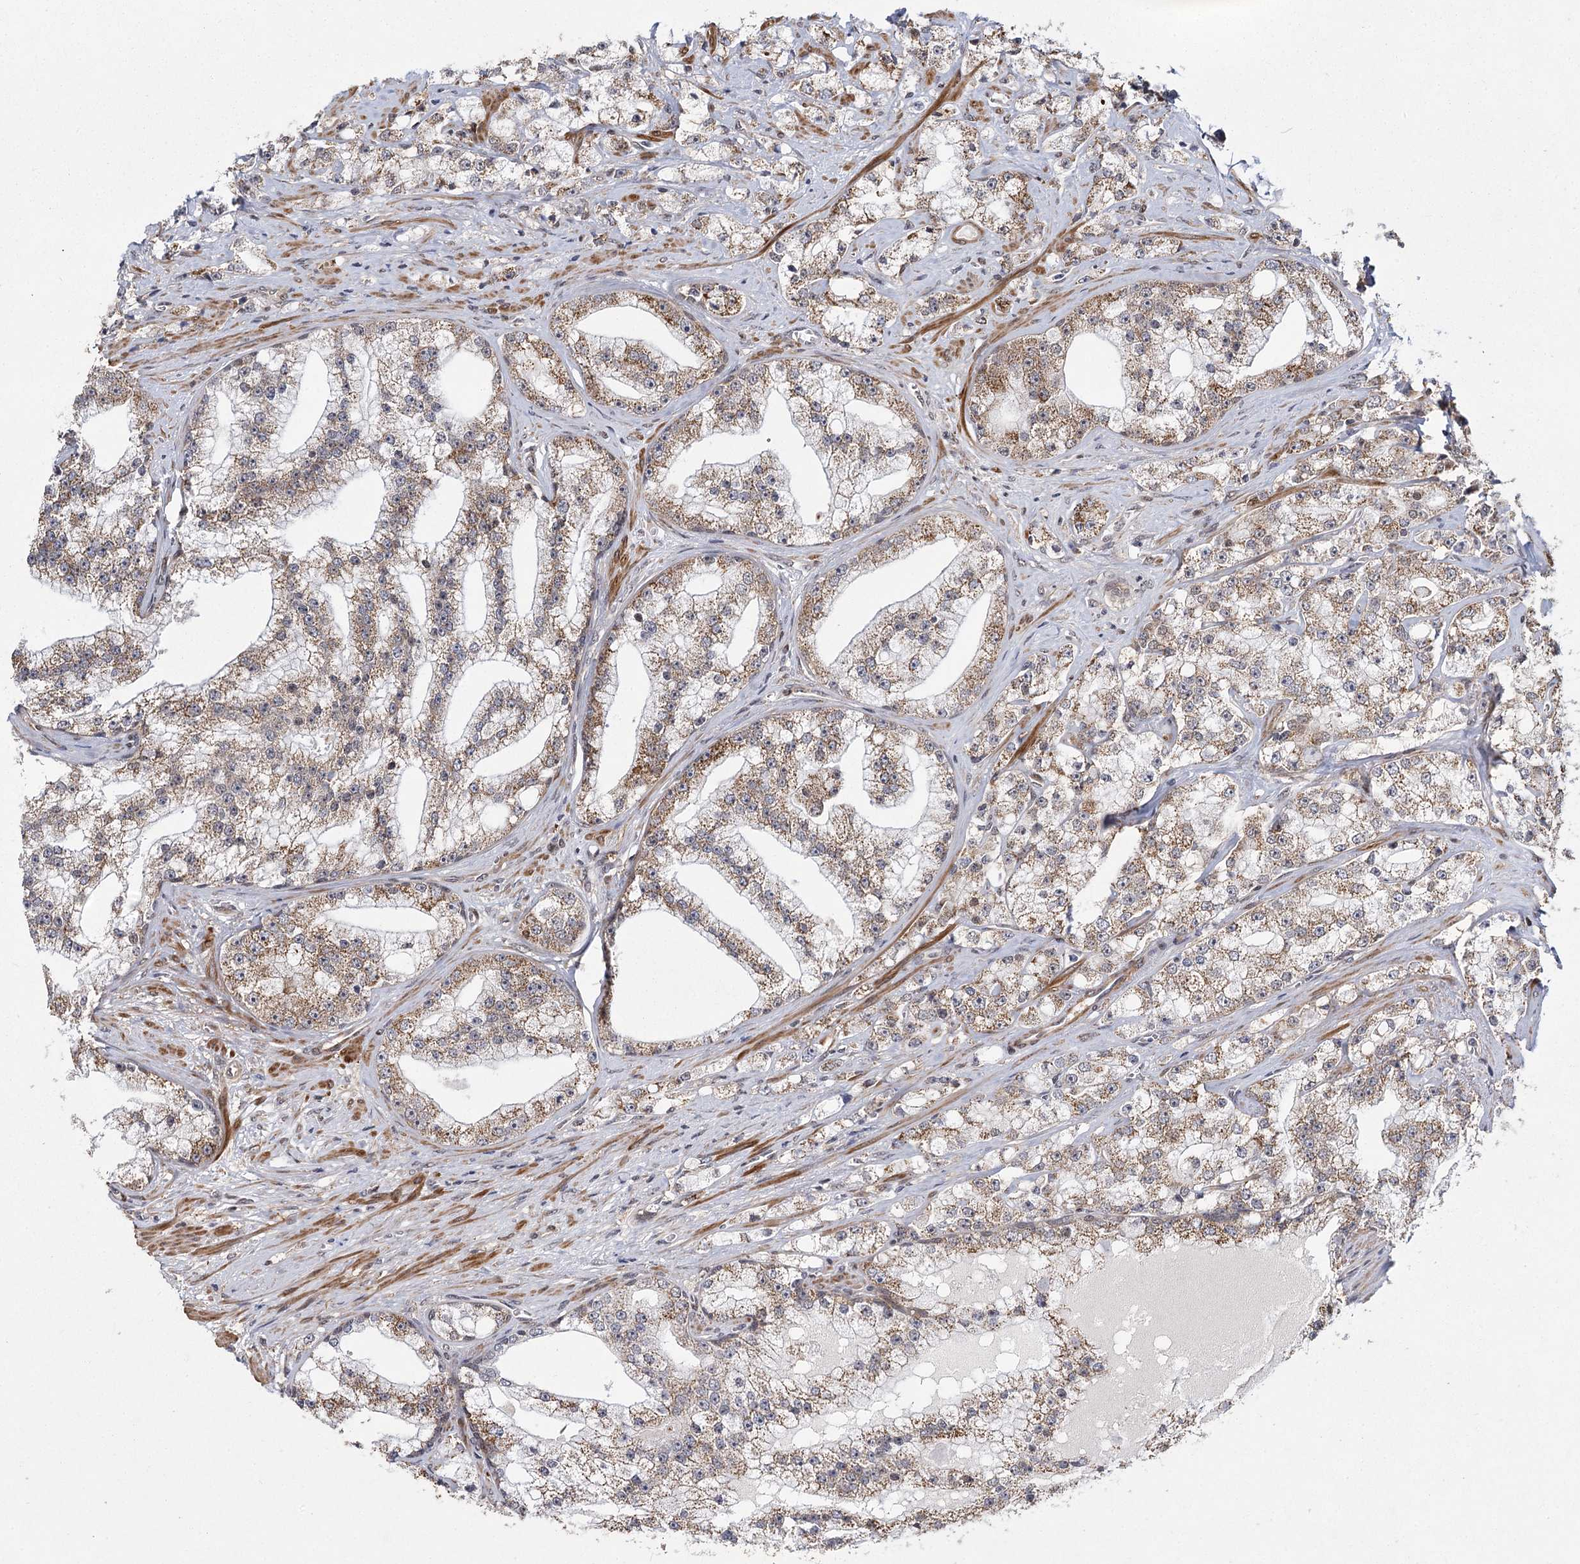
{"staining": {"intensity": "moderate", "quantity": ">75%", "location": "cytoplasmic/membranous"}, "tissue": "prostate cancer", "cell_type": "Tumor cells", "image_type": "cancer", "snomed": [{"axis": "morphology", "description": "Adenocarcinoma, High grade"}, {"axis": "topography", "description": "Prostate"}], "caption": "Protein expression analysis of human prostate high-grade adenocarcinoma reveals moderate cytoplasmic/membranous staining in approximately >75% of tumor cells. (brown staining indicates protein expression, while blue staining denotes nuclei).", "gene": "ZCCHC24", "patient": {"sex": "male", "age": 64}}